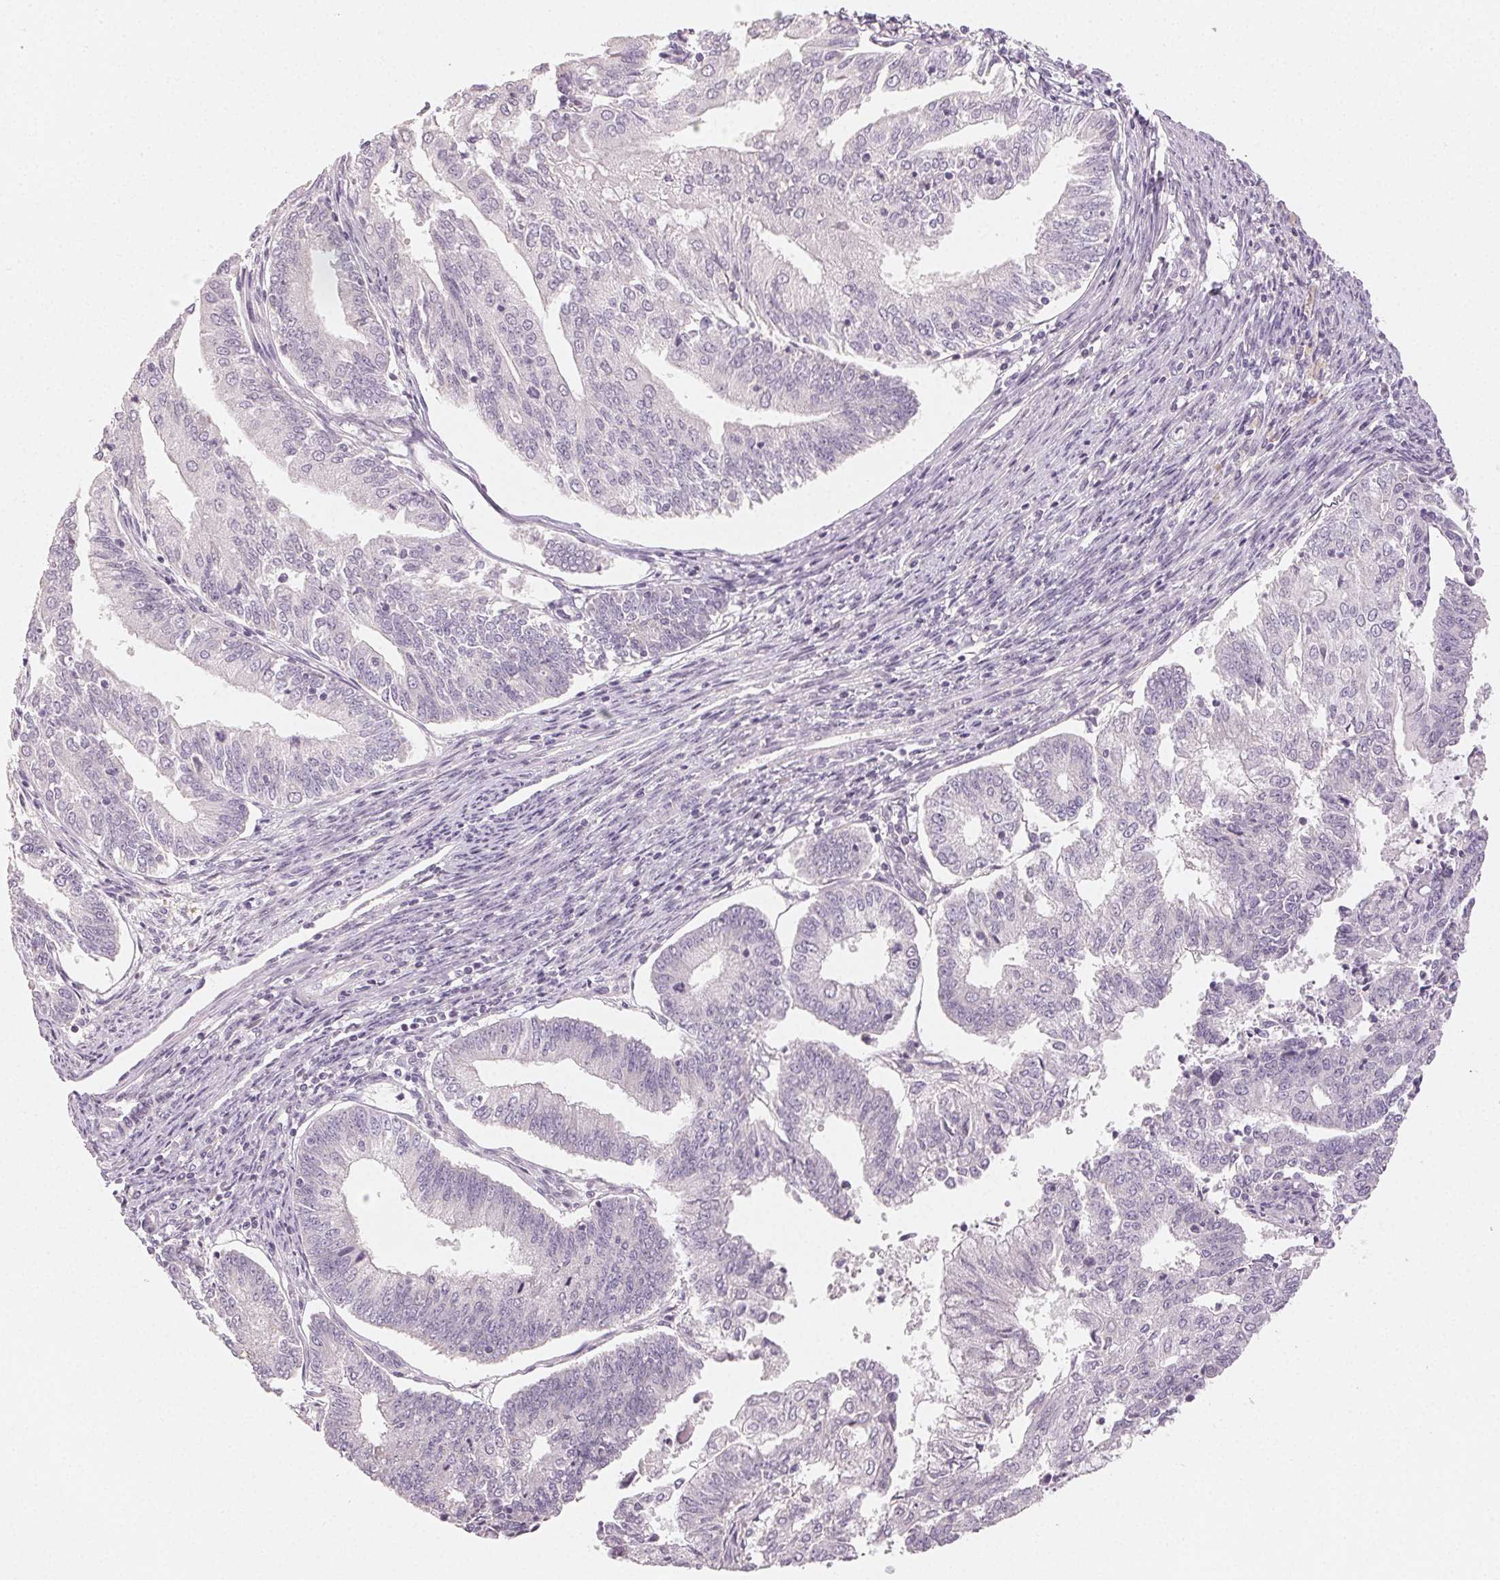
{"staining": {"intensity": "negative", "quantity": "none", "location": "none"}, "tissue": "endometrial cancer", "cell_type": "Tumor cells", "image_type": "cancer", "snomed": [{"axis": "morphology", "description": "Adenocarcinoma, NOS"}, {"axis": "topography", "description": "Endometrium"}], "caption": "Adenocarcinoma (endometrial) was stained to show a protein in brown. There is no significant positivity in tumor cells.", "gene": "LVRN", "patient": {"sex": "female", "age": 61}}